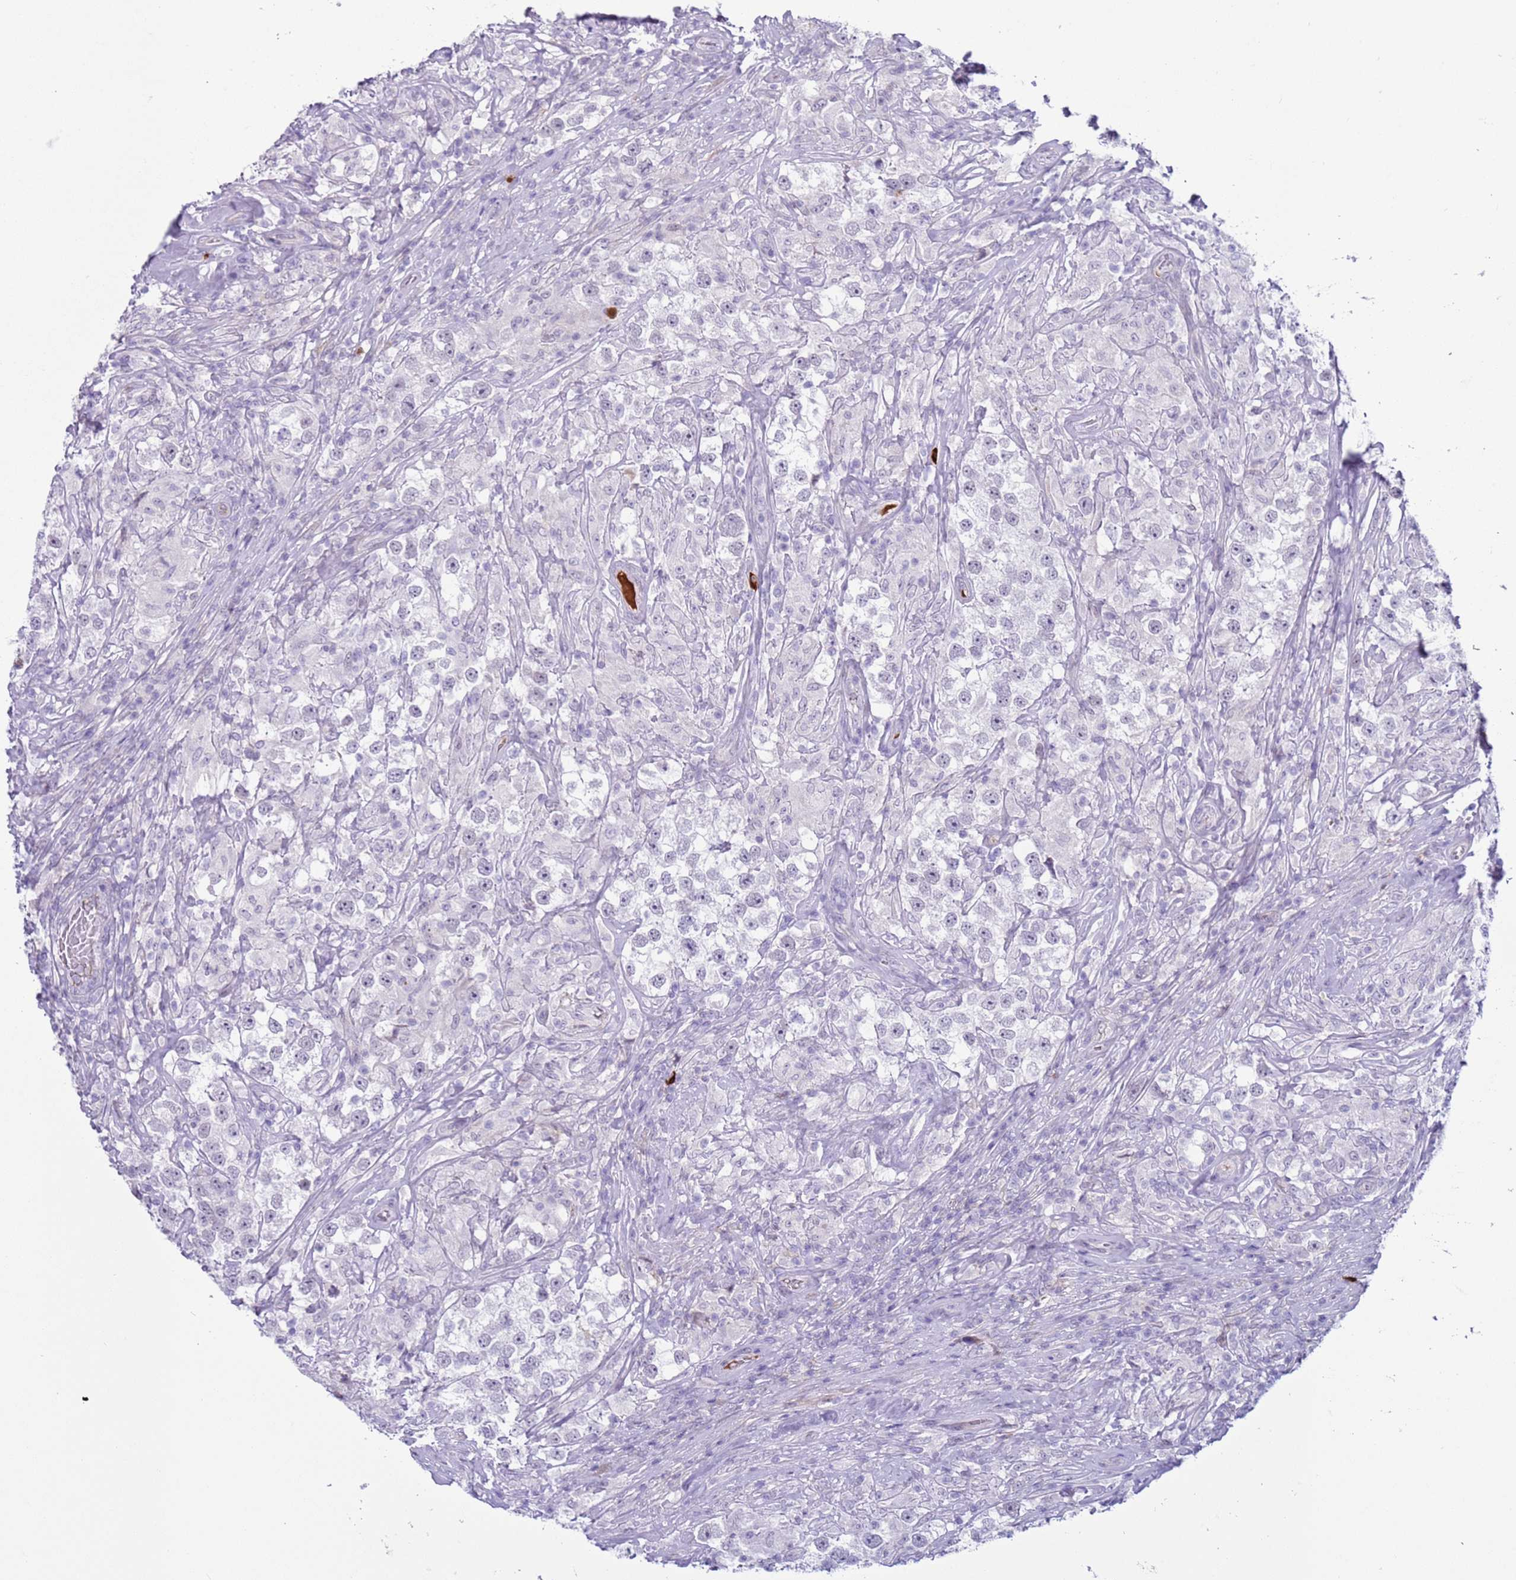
{"staining": {"intensity": "negative", "quantity": "none", "location": "none"}, "tissue": "testis cancer", "cell_type": "Tumor cells", "image_type": "cancer", "snomed": [{"axis": "morphology", "description": "Seminoma, NOS"}, {"axis": "topography", "description": "Testis"}], "caption": "A micrograph of human testis cancer (seminoma) is negative for staining in tumor cells.", "gene": "NPAP1", "patient": {"sex": "male", "age": 46}}